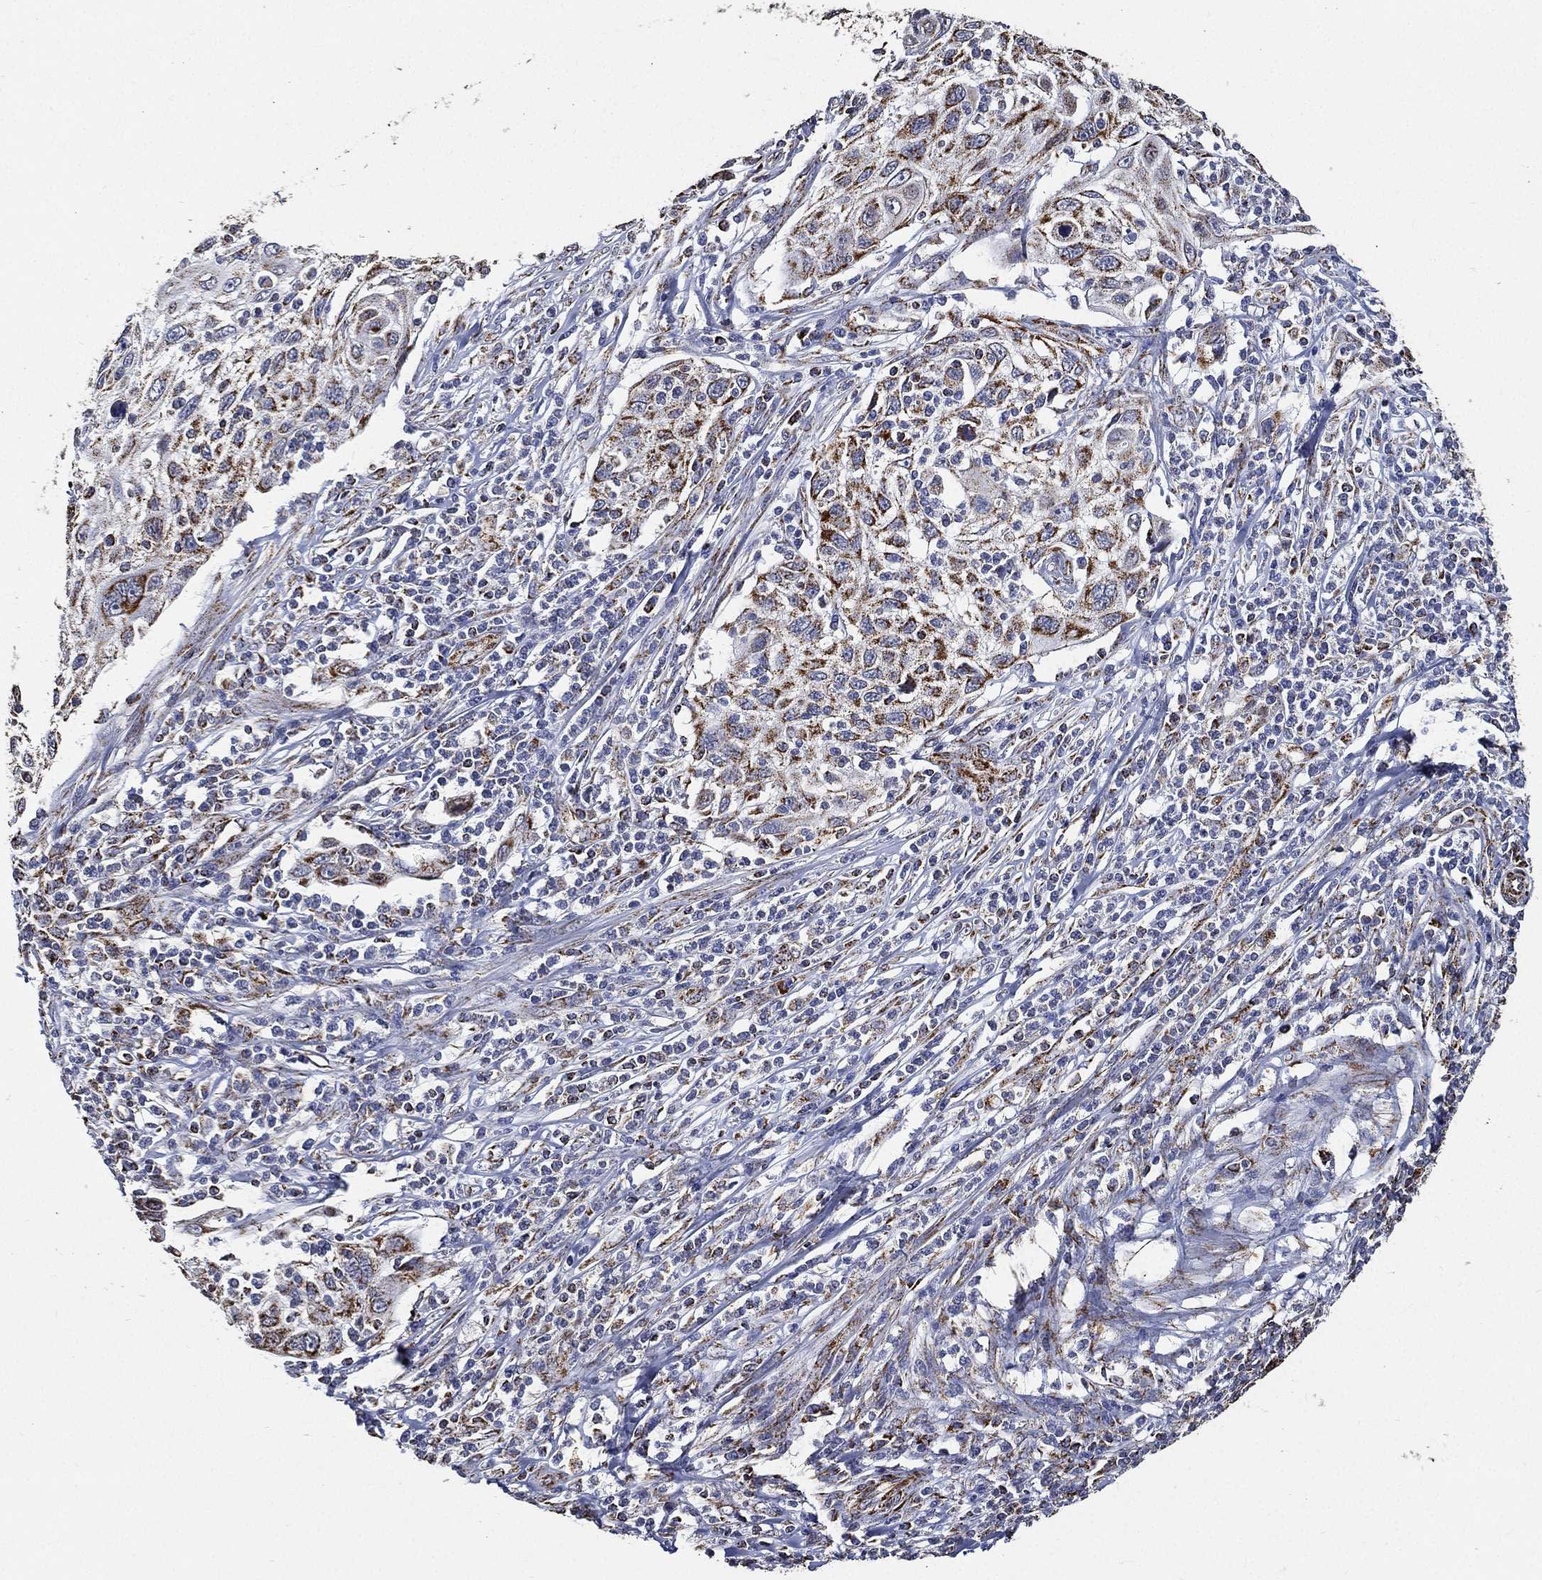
{"staining": {"intensity": "strong", "quantity": "25%-75%", "location": "cytoplasmic/membranous"}, "tissue": "cervical cancer", "cell_type": "Tumor cells", "image_type": "cancer", "snomed": [{"axis": "morphology", "description": "Squamous cell carcinoma, NOS"}, {"axis": "topography", "description": "Cervix"}], "caption": "This micrograph exhibits immunohistochemistry staining of cervical squamous cell carcinoma, with high strong cytoplasmic/membranous expression in approximately 25%-75% of tumor cells.", "gene": "NDUFAB1", "patient": {"sex": "female", "age": 70}}